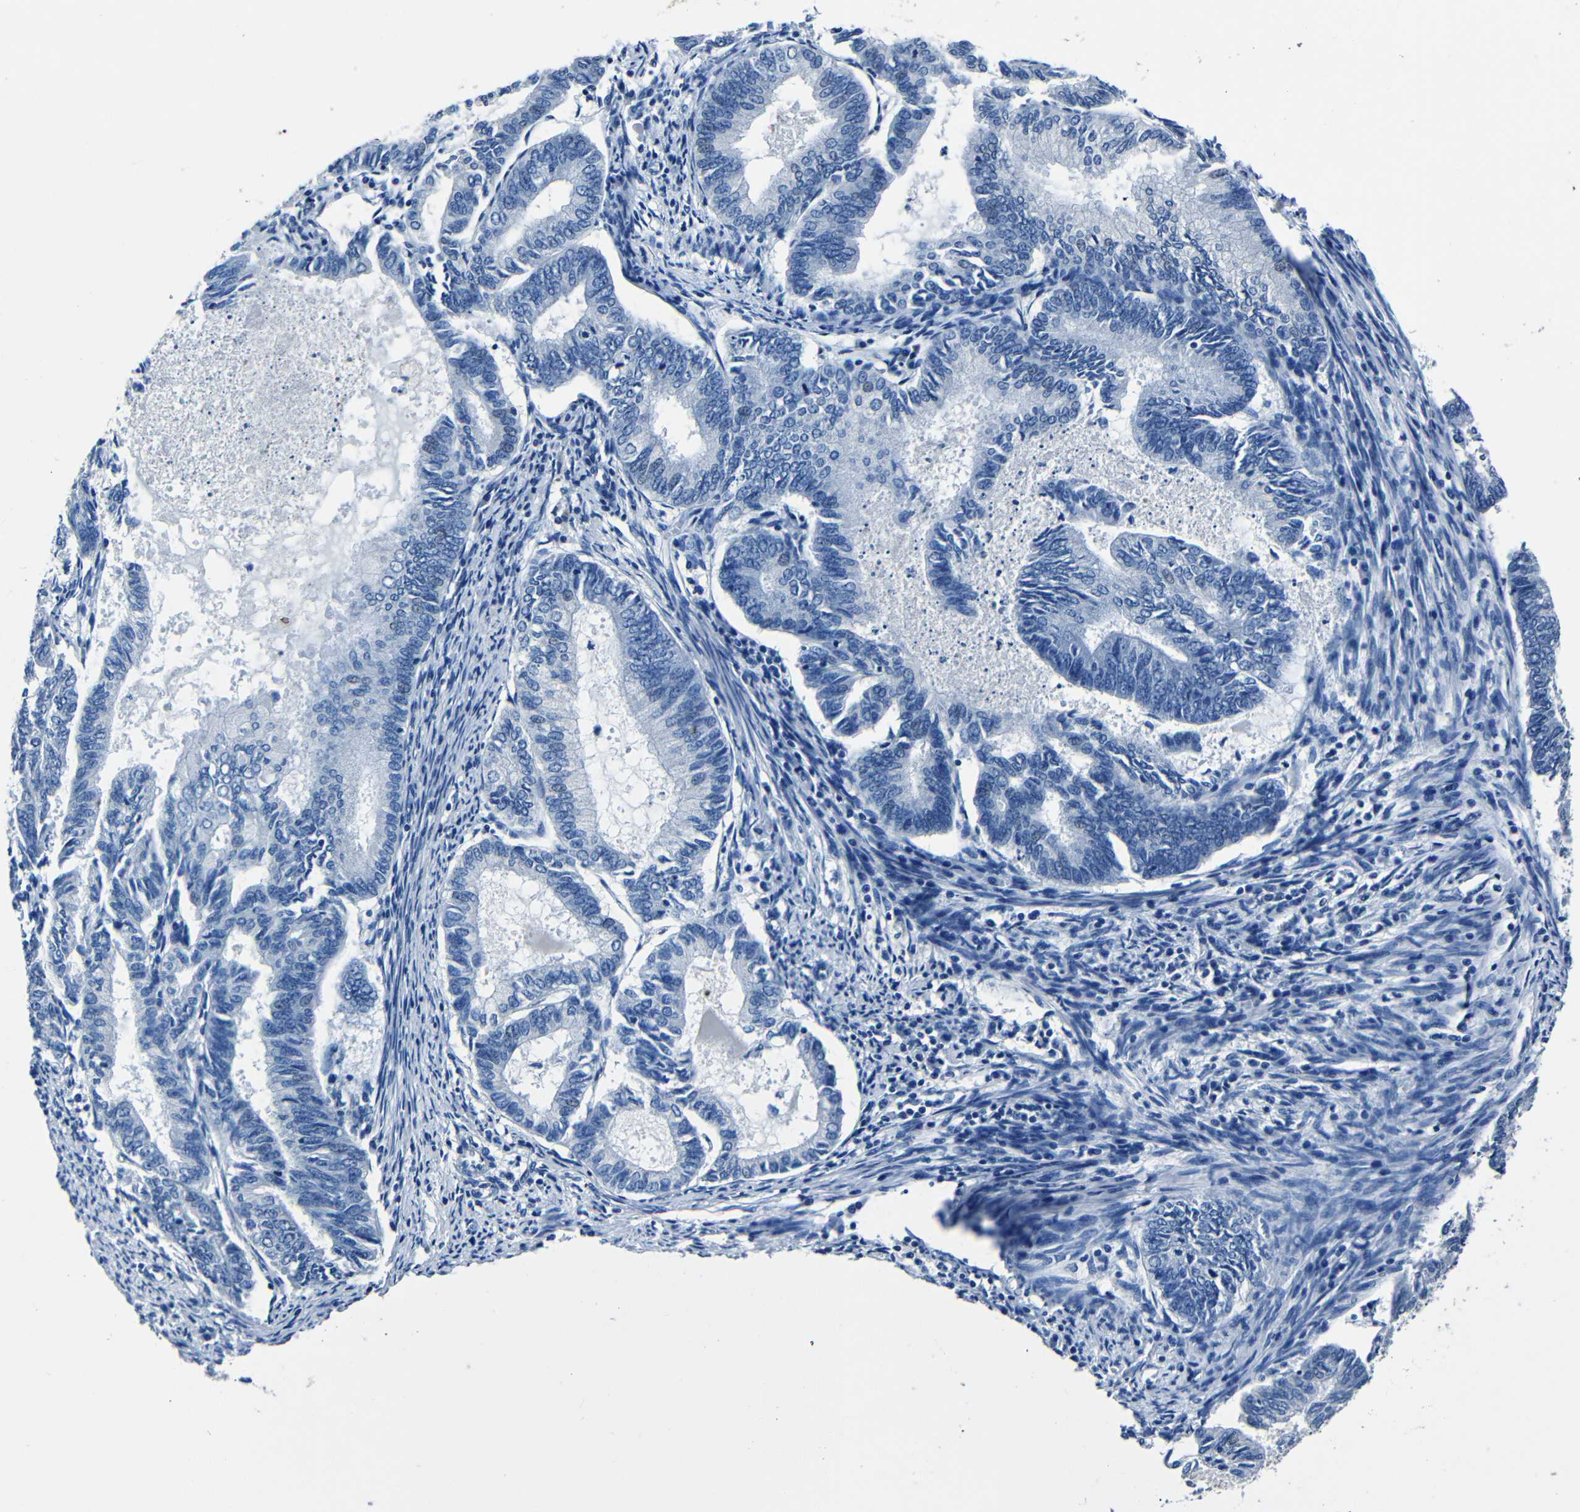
{"staining": {"intensity": "negative", "quantity": "none", "location": "none"}, "tissue": "endometrial cancer", "cell_type": "Tumor cells", "image_type": "cancer", "snomed": [{"axis": "morphology", "description": "Adenocarcinoma, NOS"}, {"axis": "topography", "description": "Endometrium"}], "caption": "The micrograph reveals no significant positivity in tumor cells of endometrial cancer.", "gene": "NCMAP", "patient": {"sex": "female", "age": 86}}